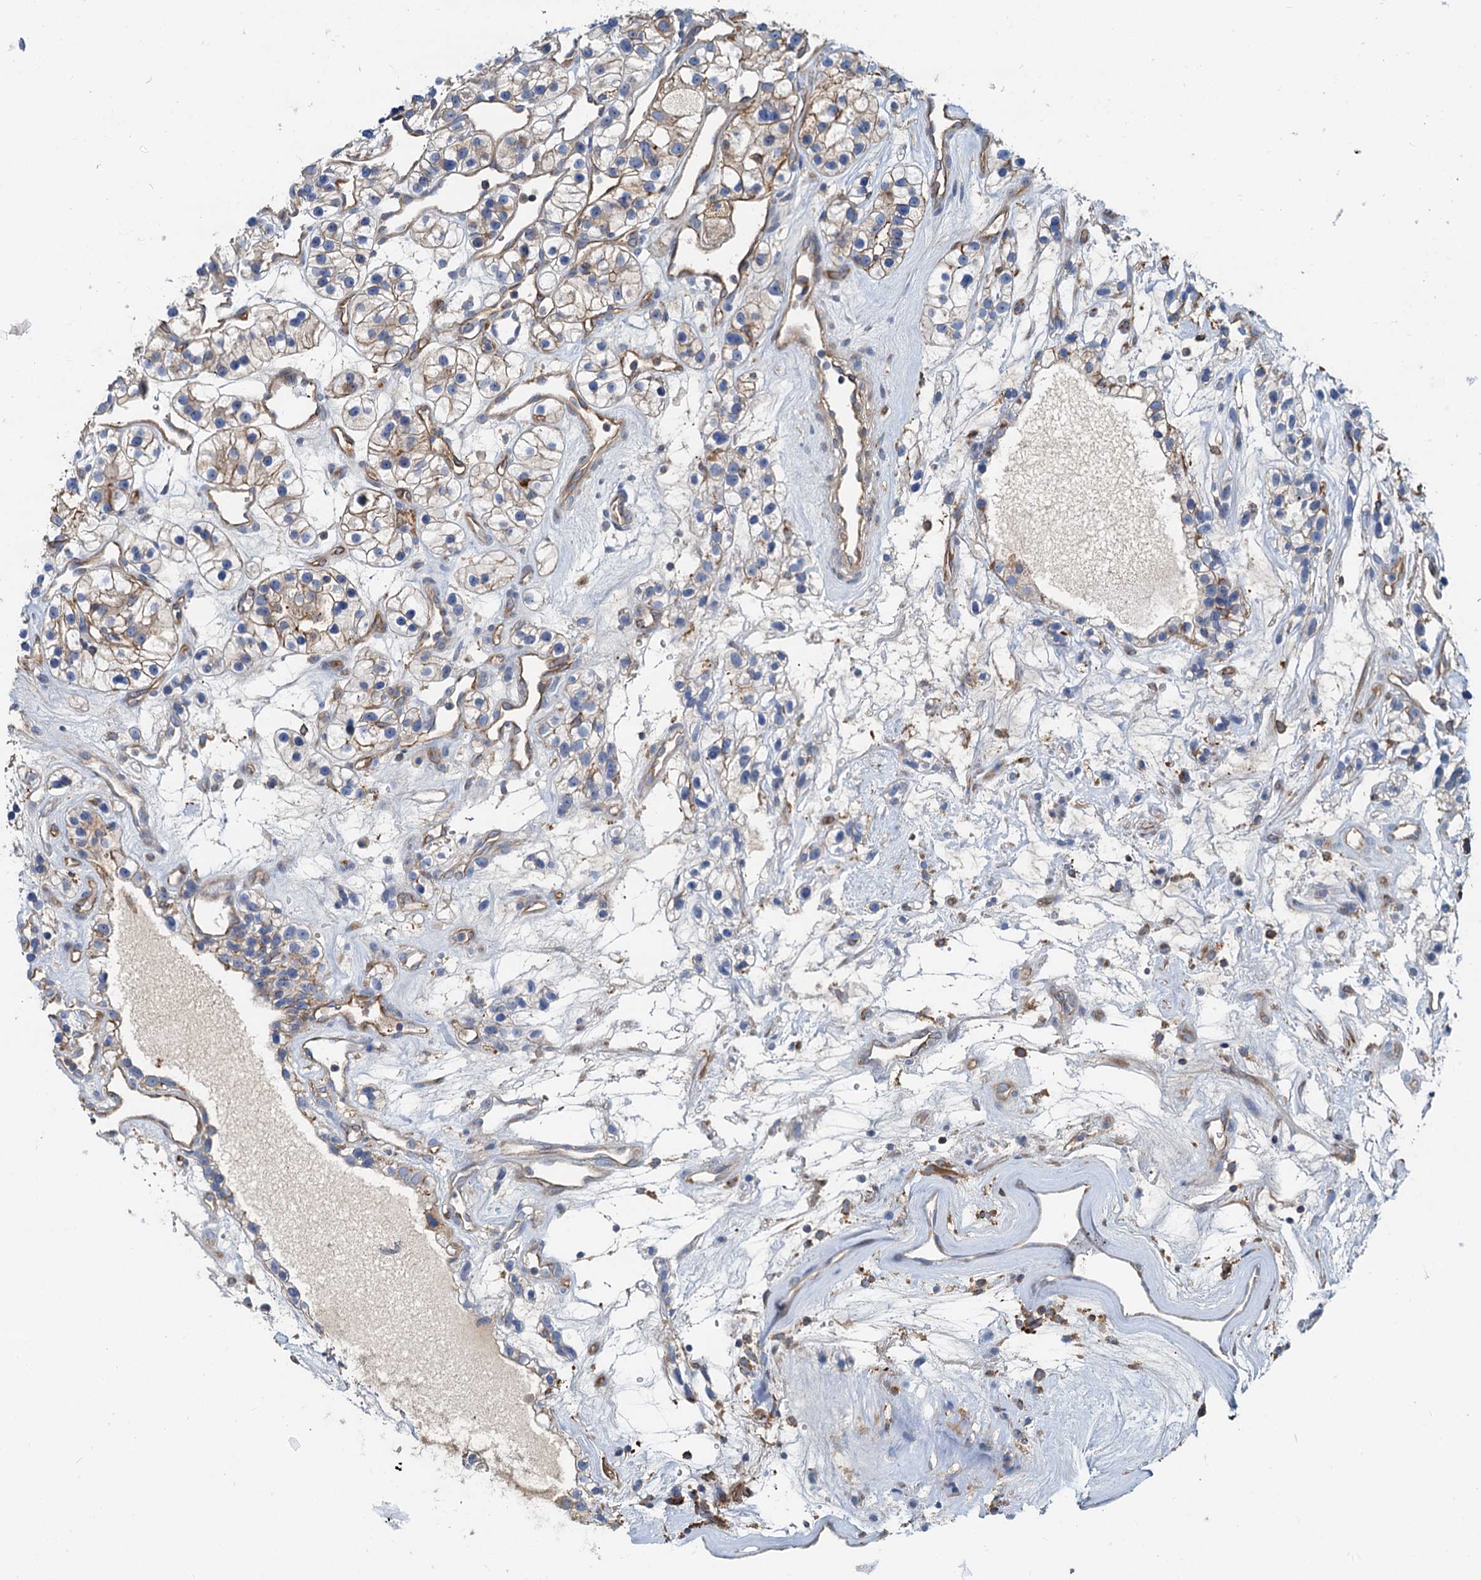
{"staining": {"intensity": "weak", "quantity": "25%-75%", "location": "cytoplasmic/membranous"}, "tissue": "renal cancer", "cell_type": "Tumor cells", "image_type": "cancer", "snomed": [{"axis": "morphology", "description": "Adenocarcinoma, NOS"}, {"axis": "topography", "description": "Kidney"}], "caption": "Immunohistochemical staining of adenocarcinoma (renal) displays low levels of weak cytoplasmic/membranous staining in about 25%-75% of tumor cells. The staining was performed using DAB to visualize the protein expression in brown, while the nuclei were stained in blue with hematoxylin (Magnification: 20x).", "gene": "LNX2", "patient": {"sex": "female", "age": 57}}